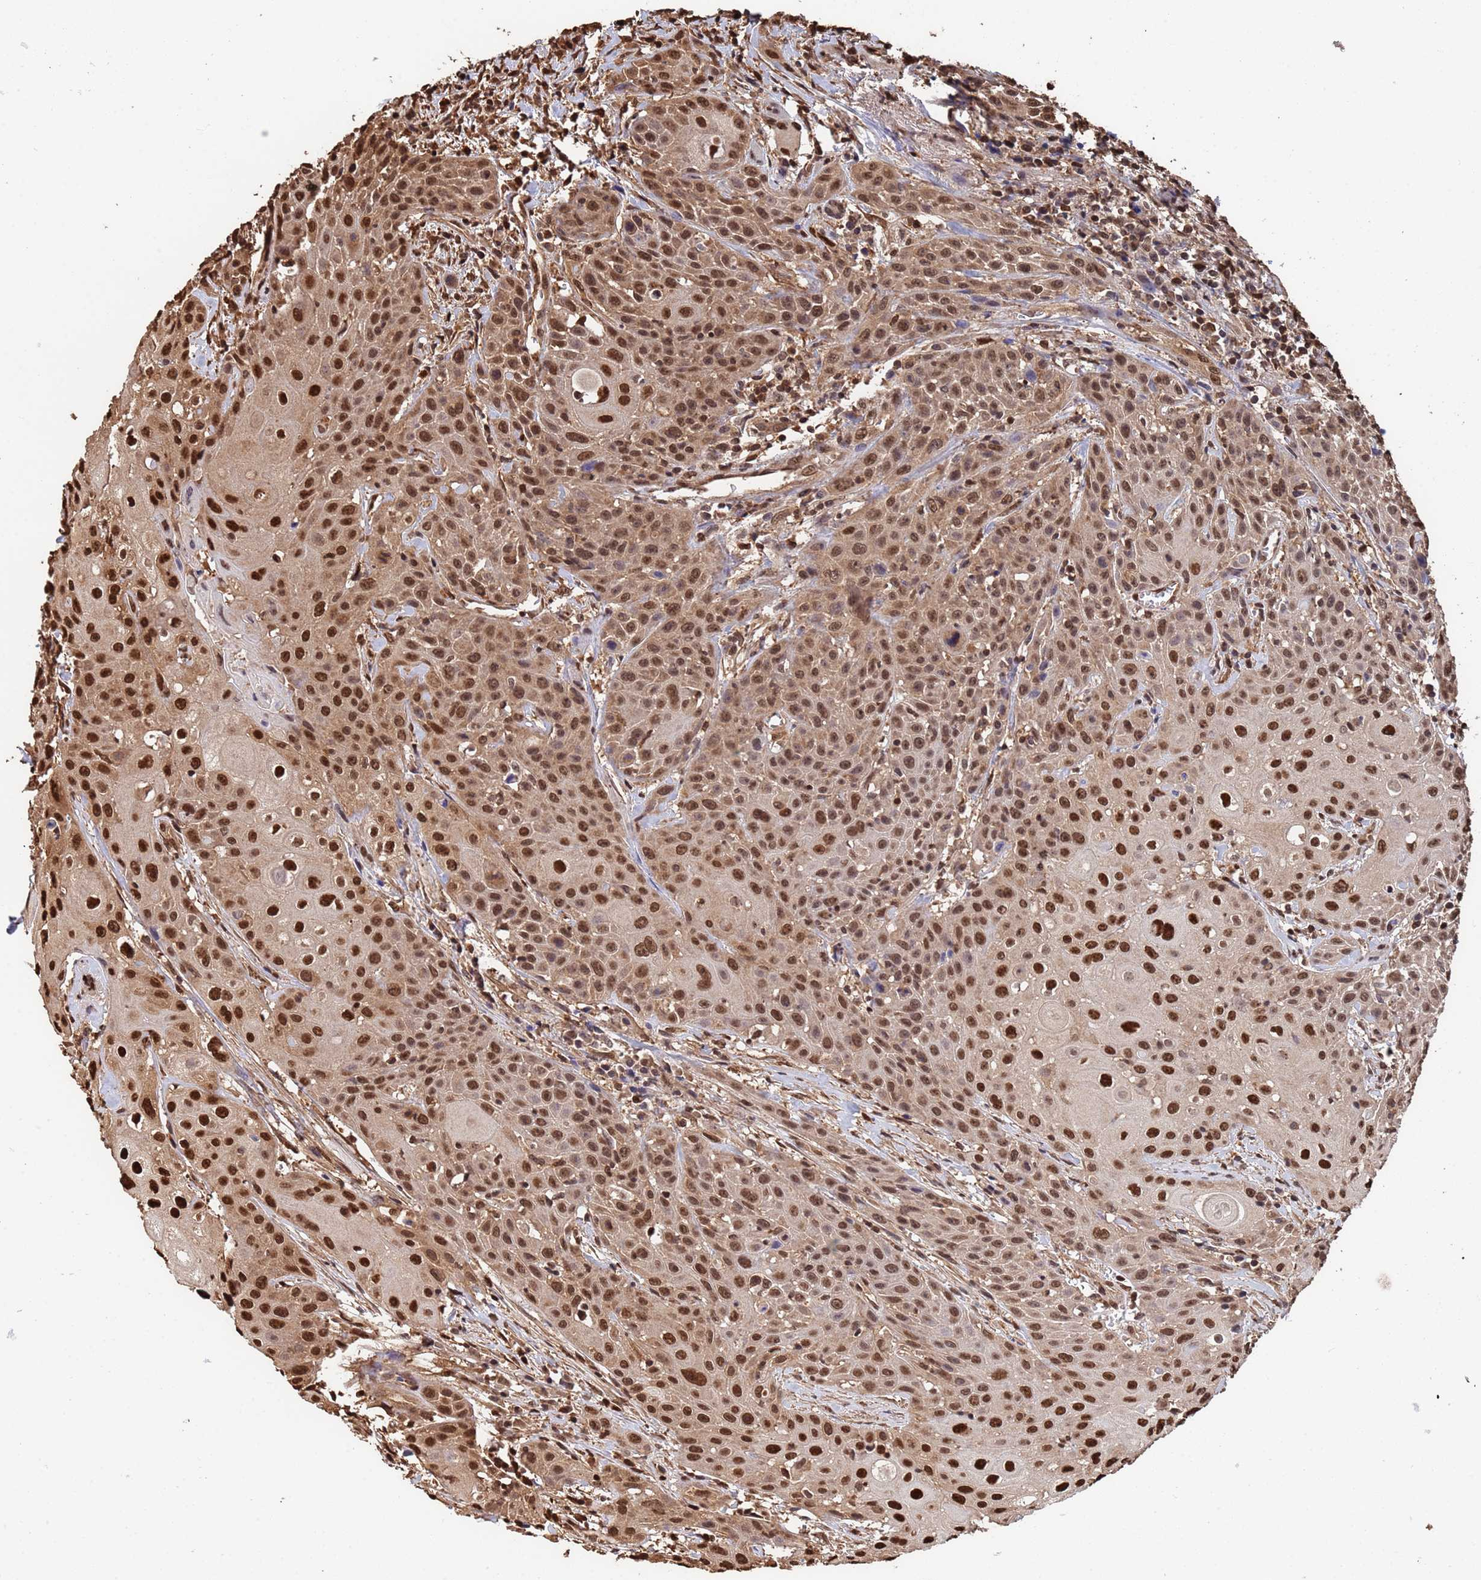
{"staining": {"intensity": "strong", "quantity": ">75%", "location": "nuclear"}, "tissue": "head and neck cancer", "cell_type": "Tumor cells", "image_type": "cancer", "snomed": [{"axis": "morphology", "description": "Squamous cell carcinoma, NOS"}, {"axis": "topography", "description": "Oral tissue"}, {"axis": "topography", "description": "Head-Neck"}], "caption": "This is an image of immunohistochemistry staining of head and neck cancer, which shows strong positivity in the nuclear of tumor cells.", "gene": "SUMO4", "patient": {"sex": "female", "age": 82}}